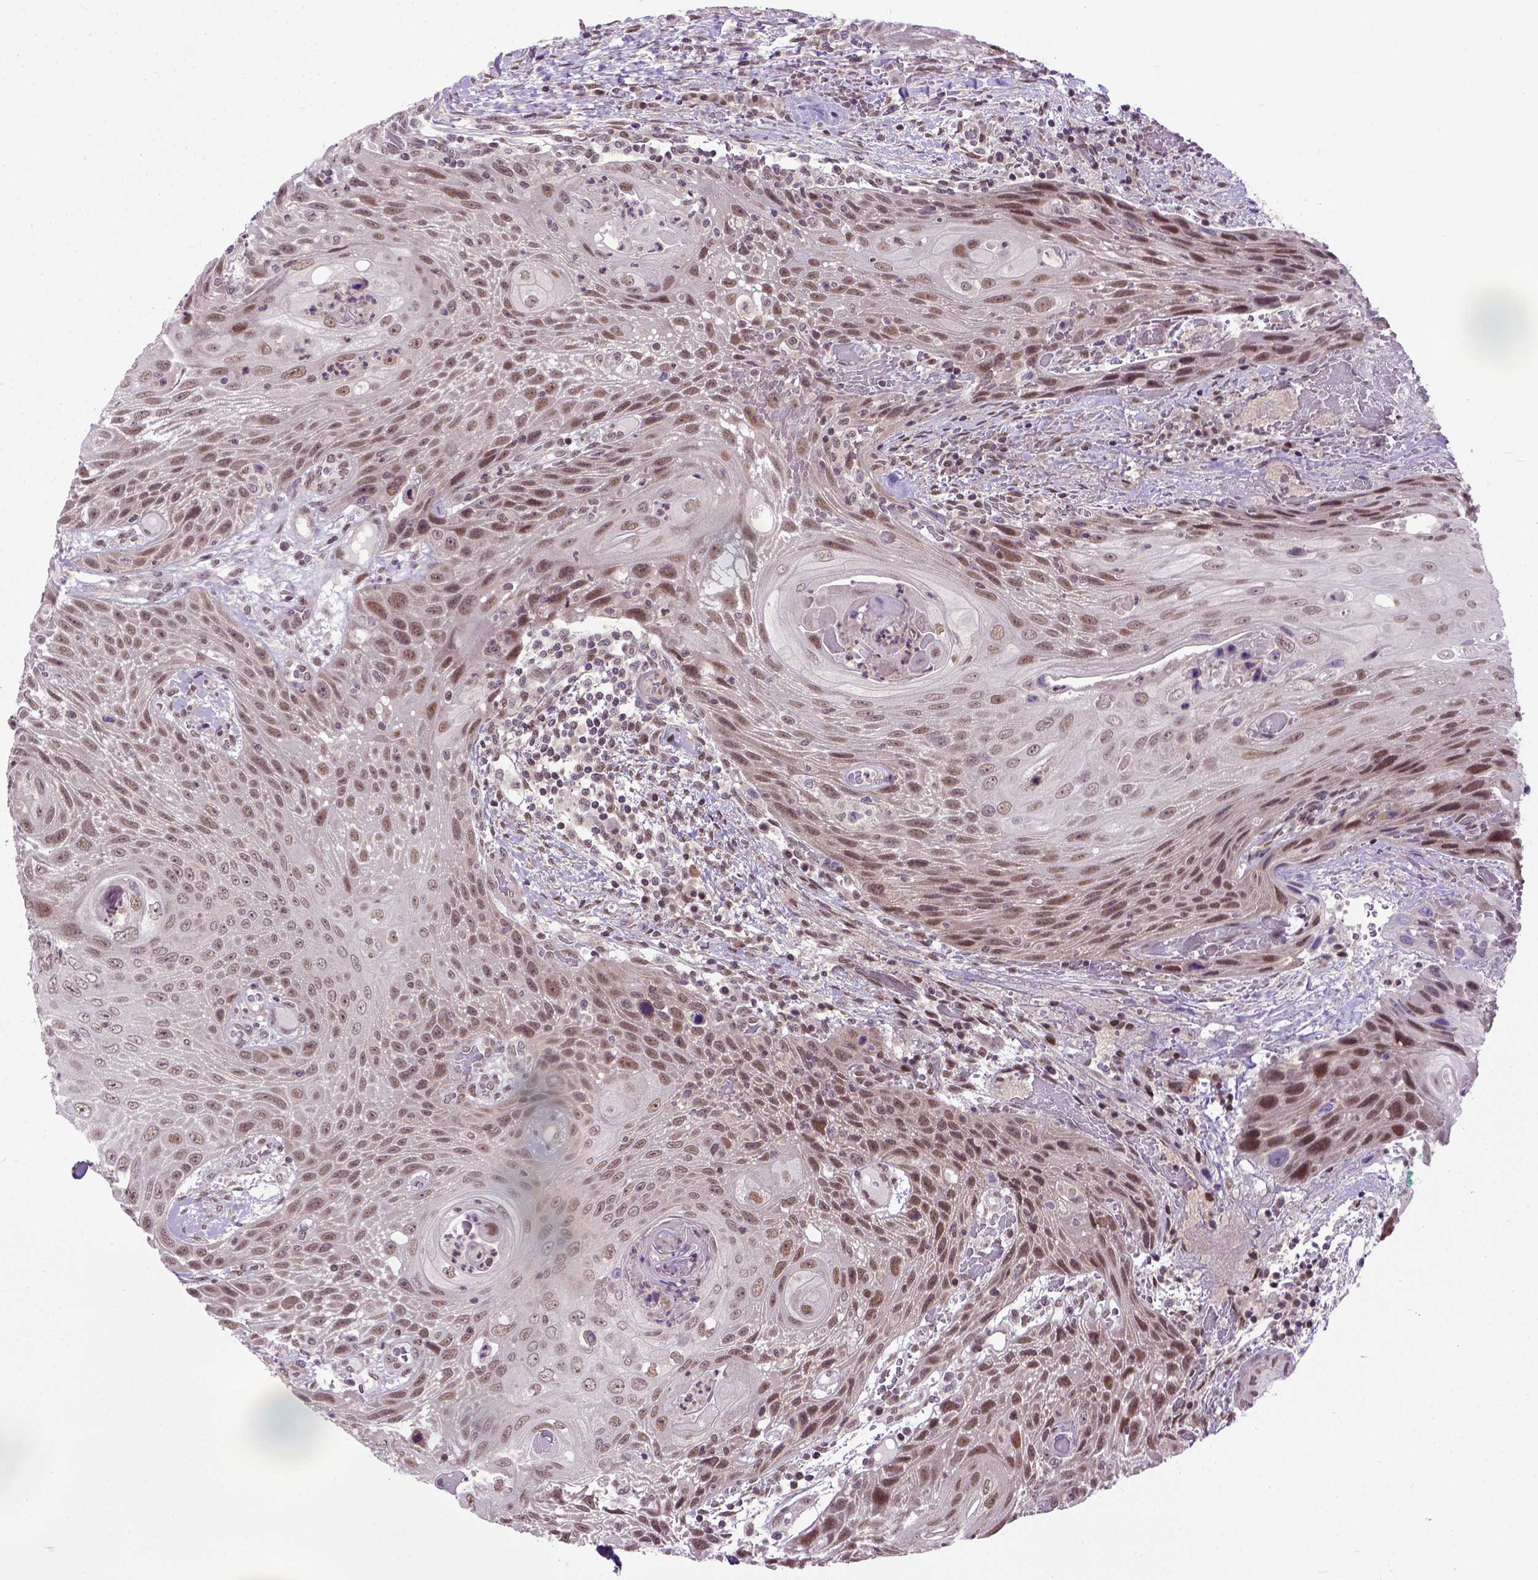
{"staining": {"intensity": "moderate", "quantity": ">75%", "location": "nuclear"}, "tissue": "head and neck cancer", "cell_type": "Tumor cells", "image_type": "cancer", "snomed": [{"axis": "morphology", "description": "Squamous cell carcinoma, NOS"}, {"axis": "topography", "description": "Head-Neck"}], "caption": "Squamous cell carcinoma (head and neck) stained for a protein shows moderate nuclear positivity in tumor cells.", "gene": "UBA3", "patient": {"sex": "male", "age": 69}}